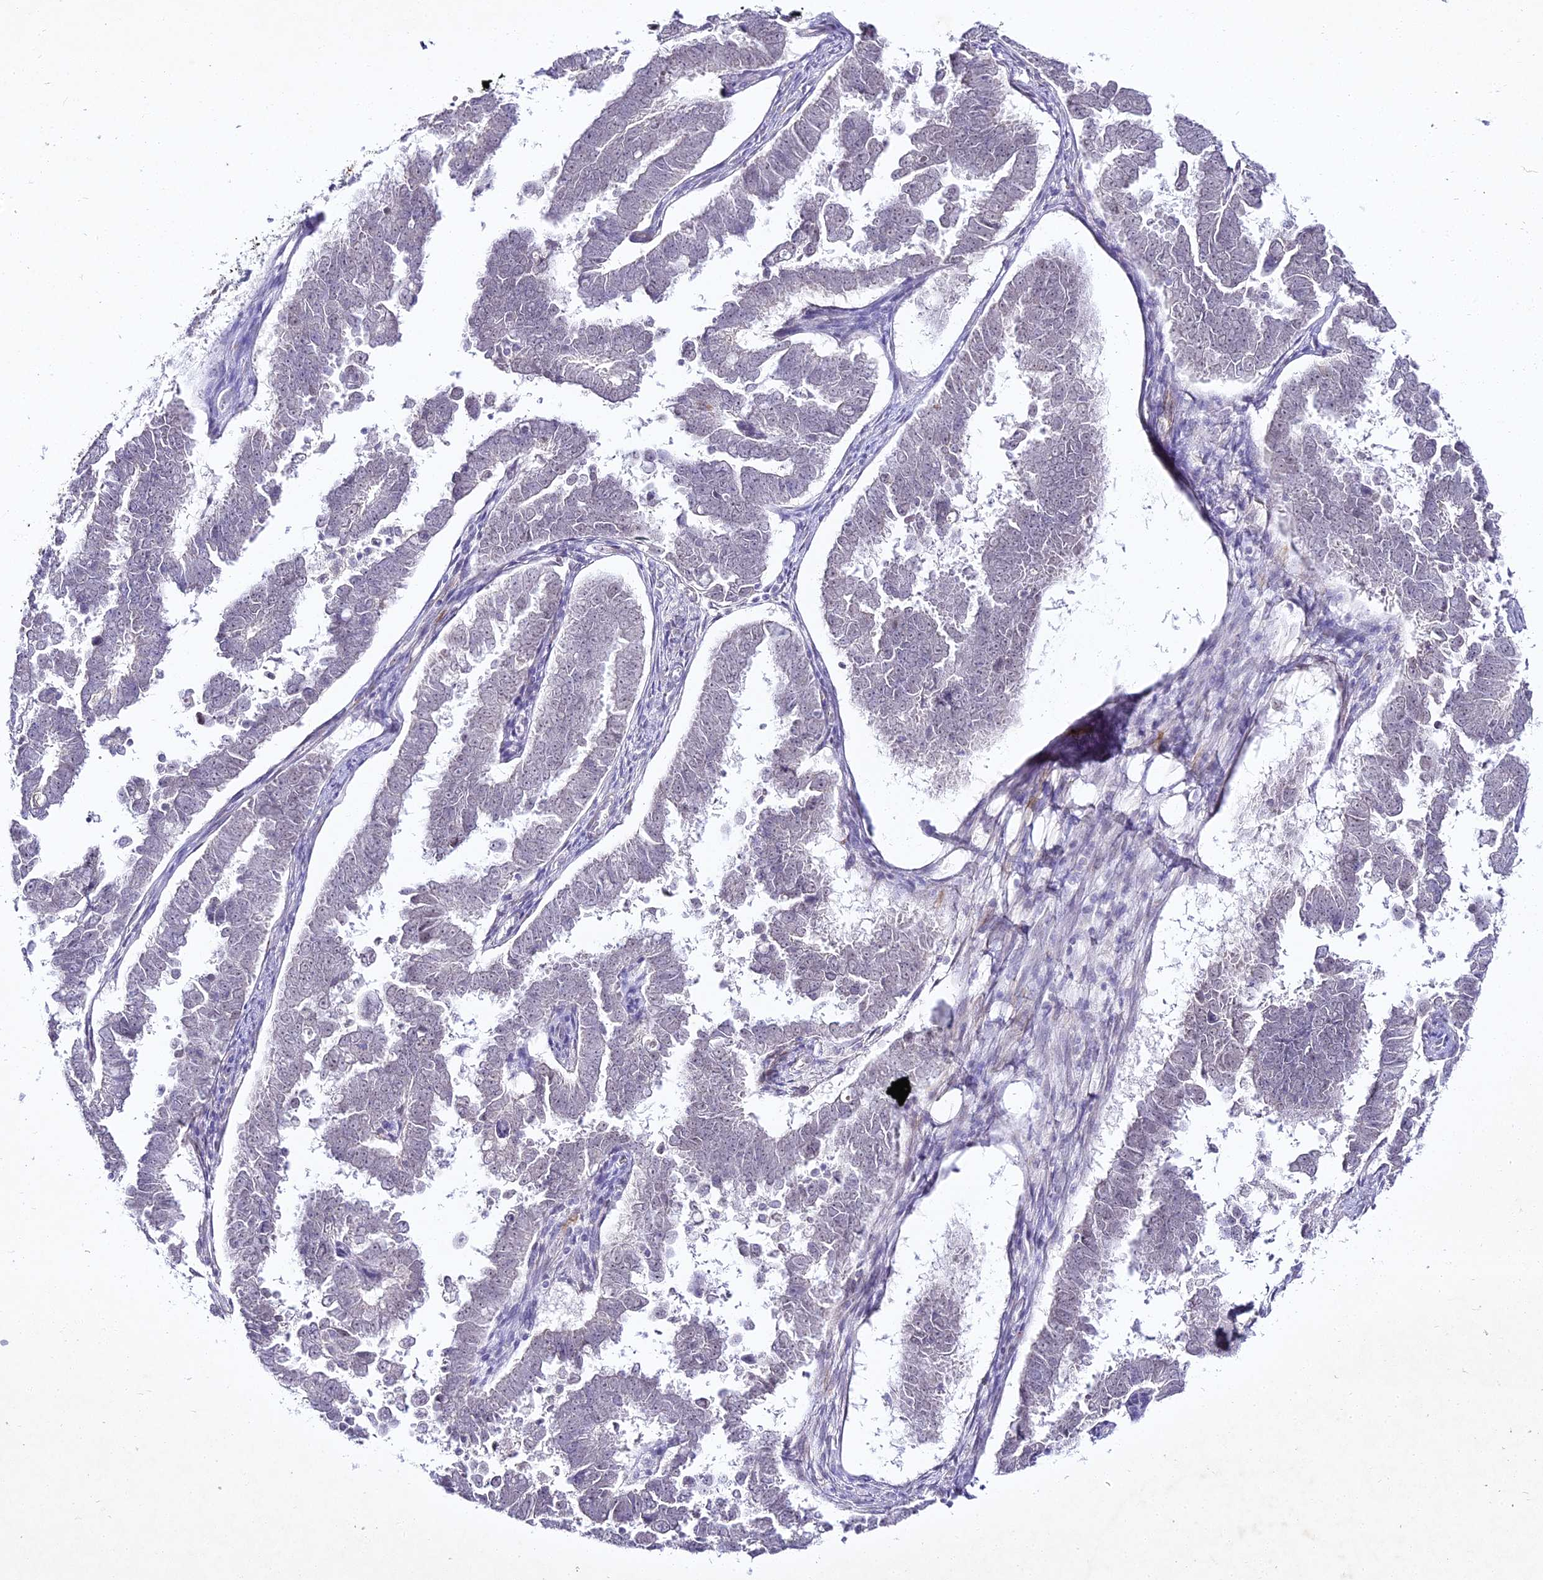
{"staining": {"intensity": "negative", "quantity": "none", "location": "none"}, "tissue": "endometrial cancer", "cell_type": "Tumor cells", "image_type": "cancer", "snomed": [{"axis": "morphology", "description": "Adenocarcinoma, NOS"}, {"axis": "topography", "description": "Endometrium"}], "caption": "Immunohistochemistry (IHC) micrograph of neoplastic tissue: endometrial cancer stained with DAB (3,3'-diaminobenzidine) displays no significant protein staining in tumor cells.", "gene": "ALPG", "patient": {"sex": "female", "age": 75}}